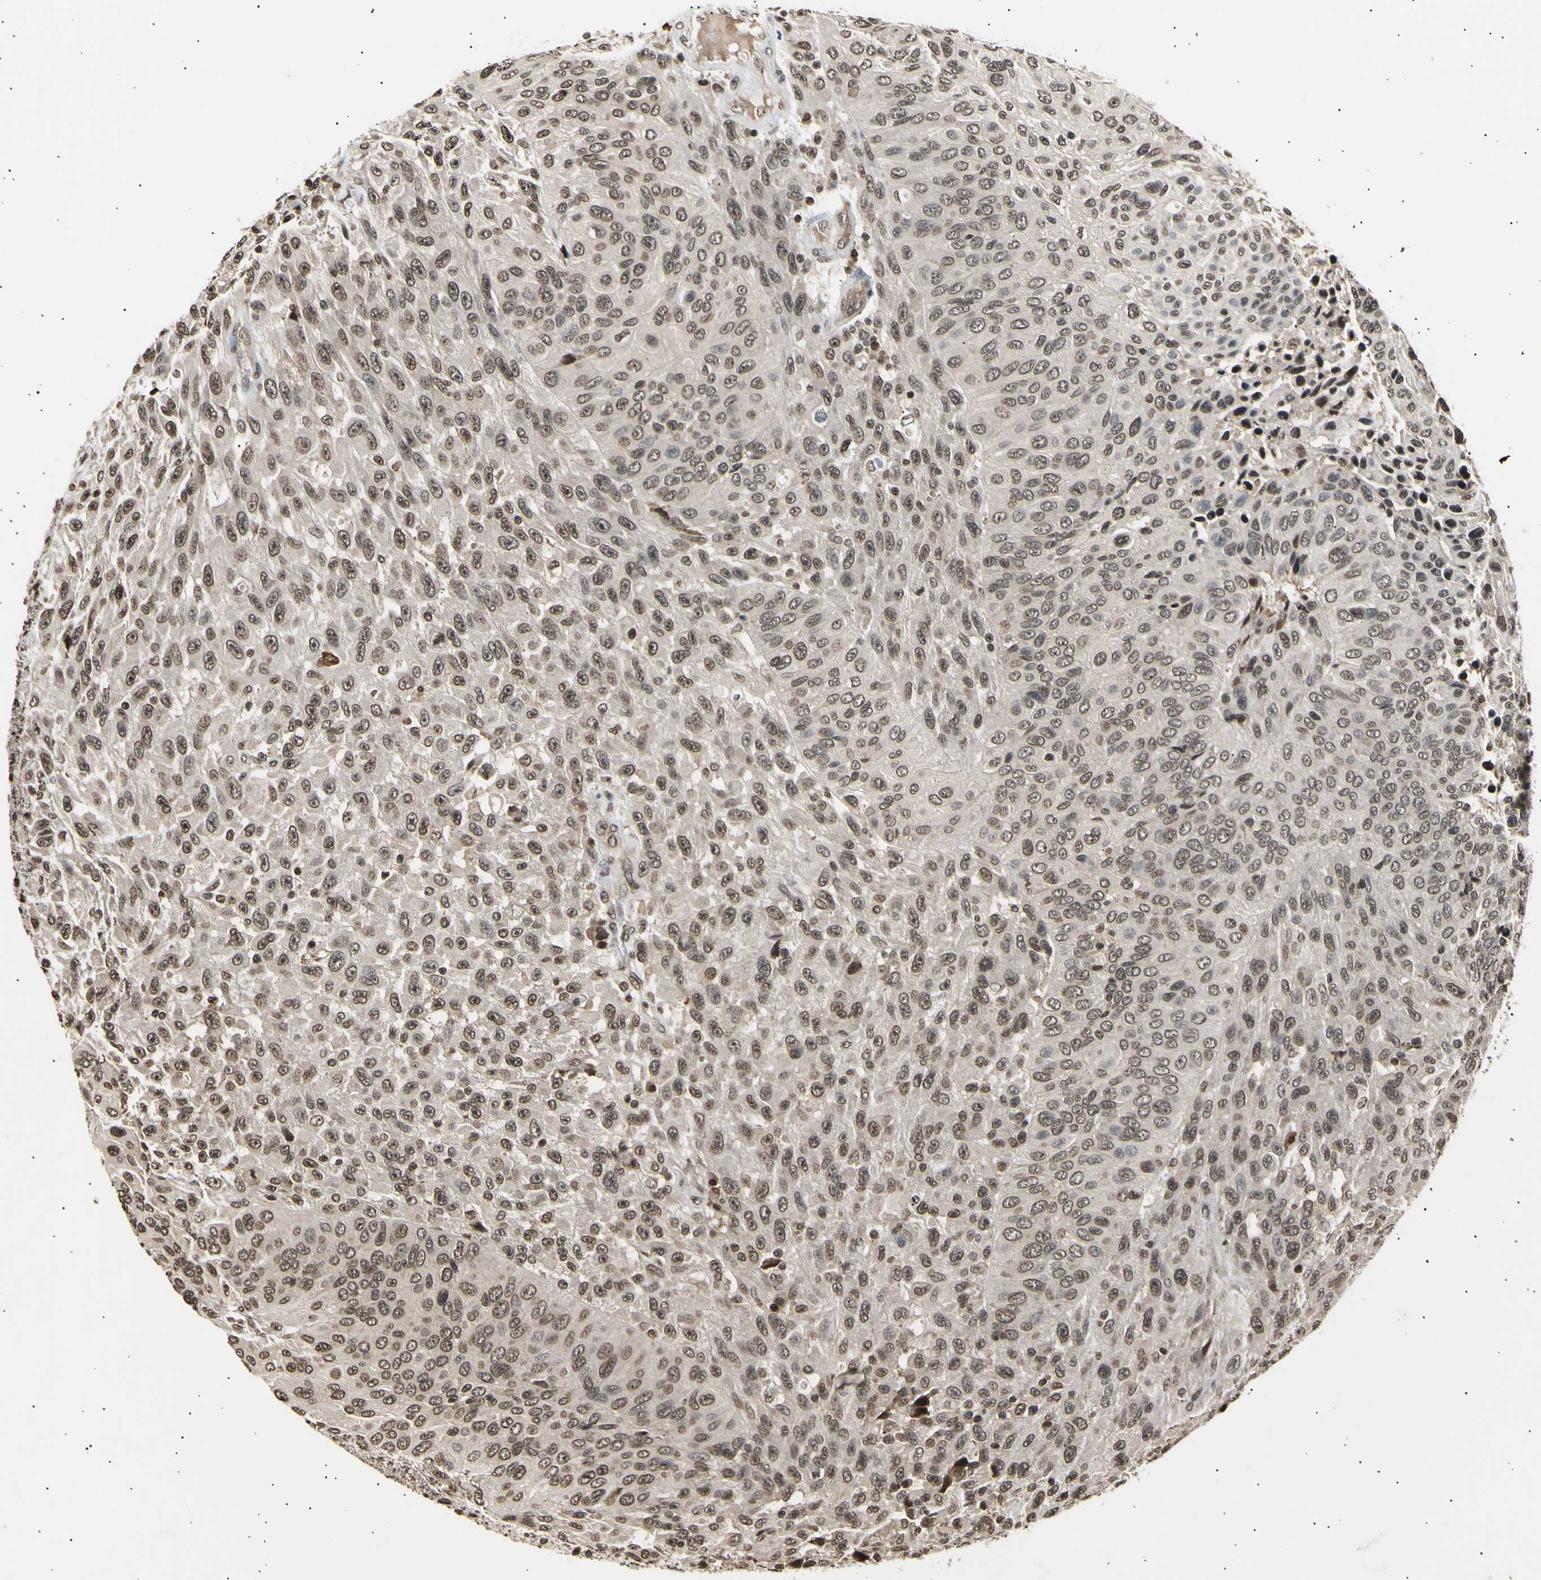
{"staining": {"intensity": "moderate", "quantity": ">75%", "location": "cytoplasmic/membranous,nuclear"}, "tissue": "urothelial cancer", "cell_type": "Tumor cells", "image_type": "cancer", "snomed": [{"axis": "morphology", "description": "Urothelial carcinoma, High grade"}, {"axis": "topography", "description": "Urinary bladder"}], "caption": "A high-resolution histopathology image shows immunohistochemistry staining of urothelial cancer, which reveals moderate cytoplasmic/membranous and nuclear positivity in approximately >75% of tumor cells. The protein is stained brown, and the nuclei are stained in blue (DAB IHC with brightfield microscopy, high magnification).", "gene": "ANAPC7", "patient": {"sex": "male", "age": 66}}